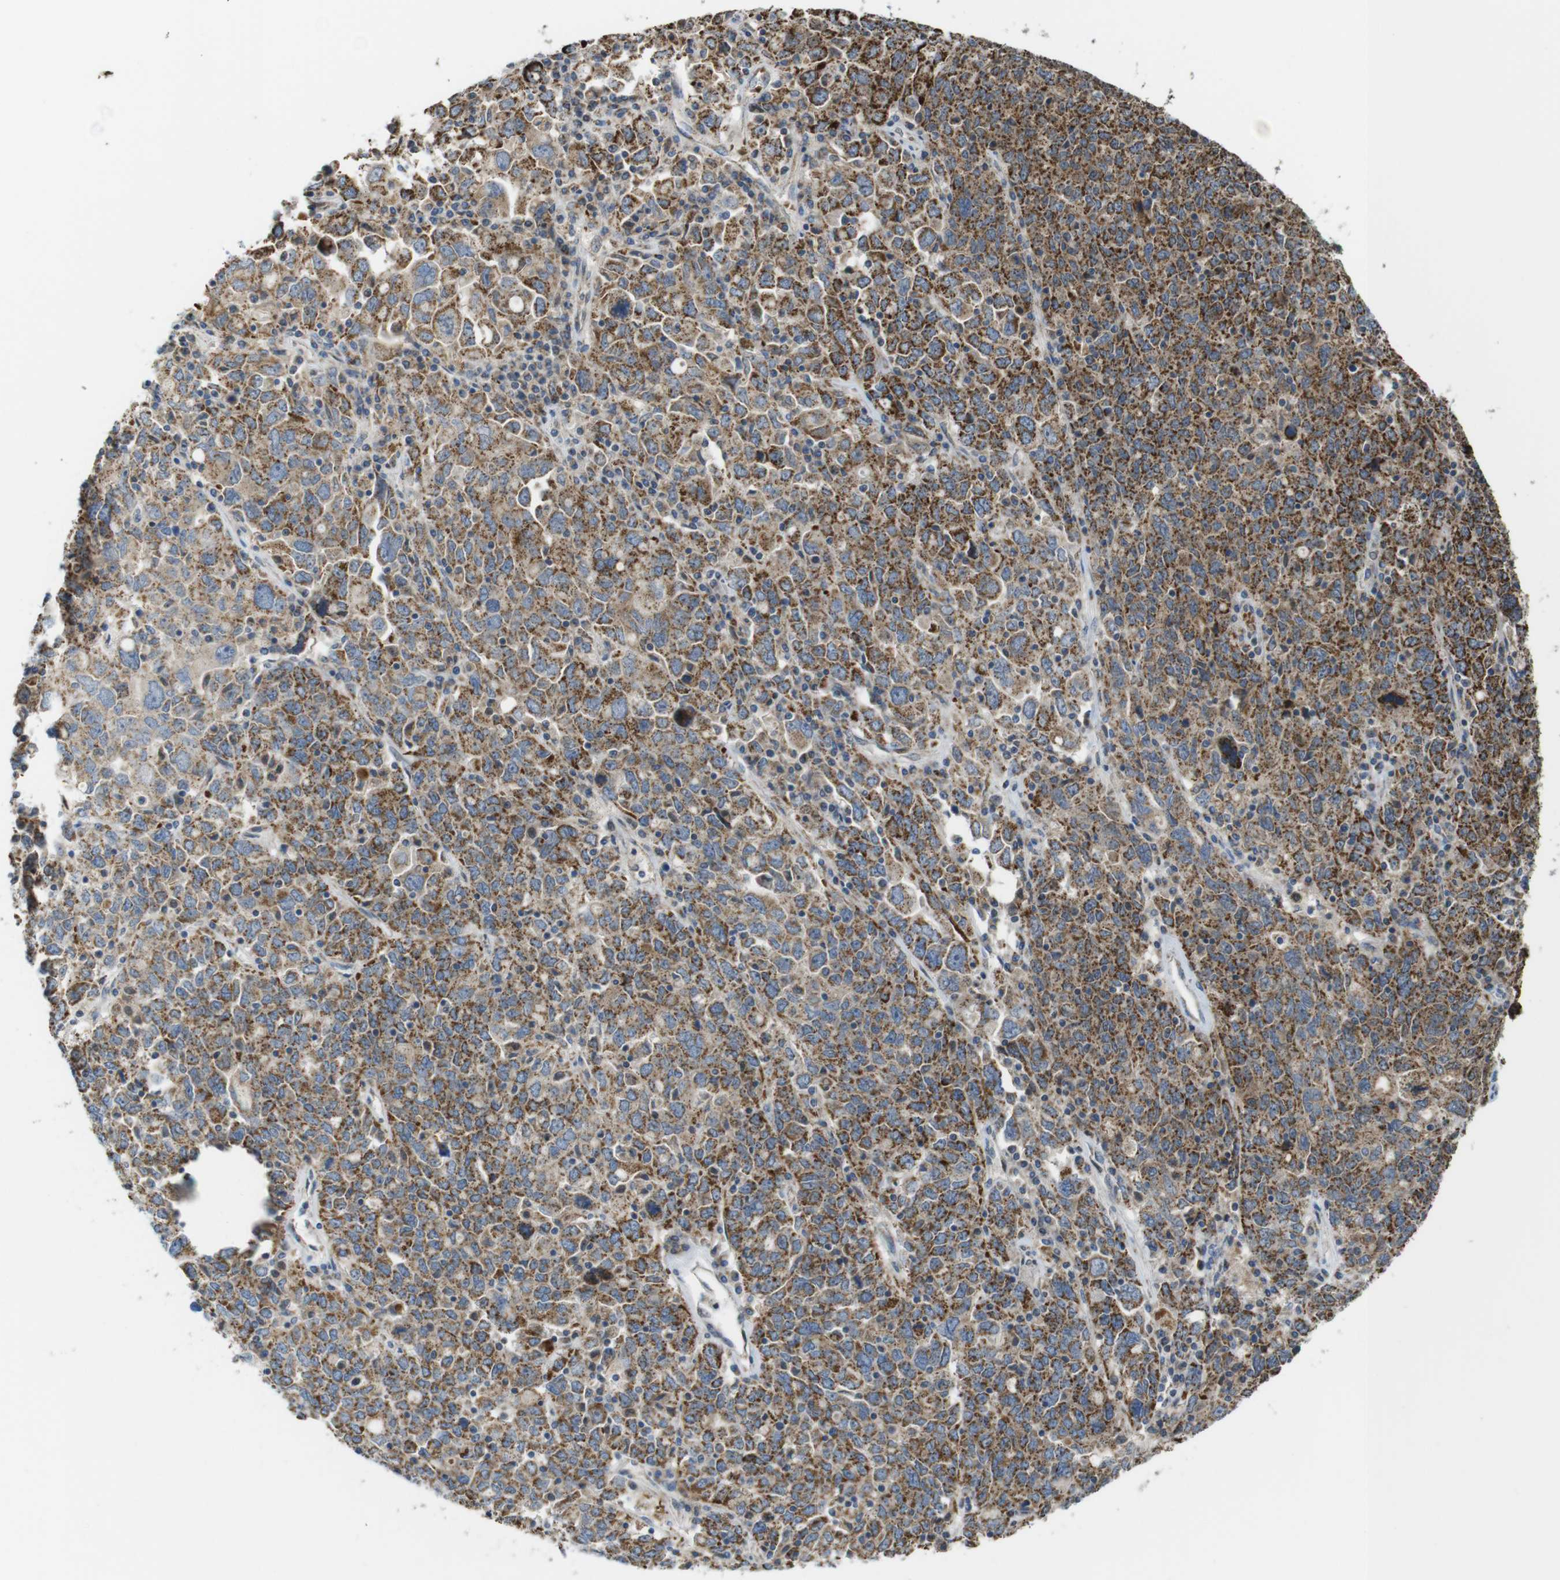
{"staining": {"intensity": "strong", "quantity": "25%-75%", "location": "cytoplasmic/membranous"}, "tissue": "ovarian cancer", "cell_type": "Tumor cells", "image_type": "cancer", "snomed": [{"axis": "morphology", "description": "Carcinoma, endometroid"}, {"axis": "topography", "description": "Ovary"}], "caption": "Endometroid carcinoma (ovarian) stained with IHC exhibits strong cytoplasmic/membranous staining in about 25%-75% of tumor cells.", "gene": "MARCHF1", "patient": {"sex": "female", "age": 62}}